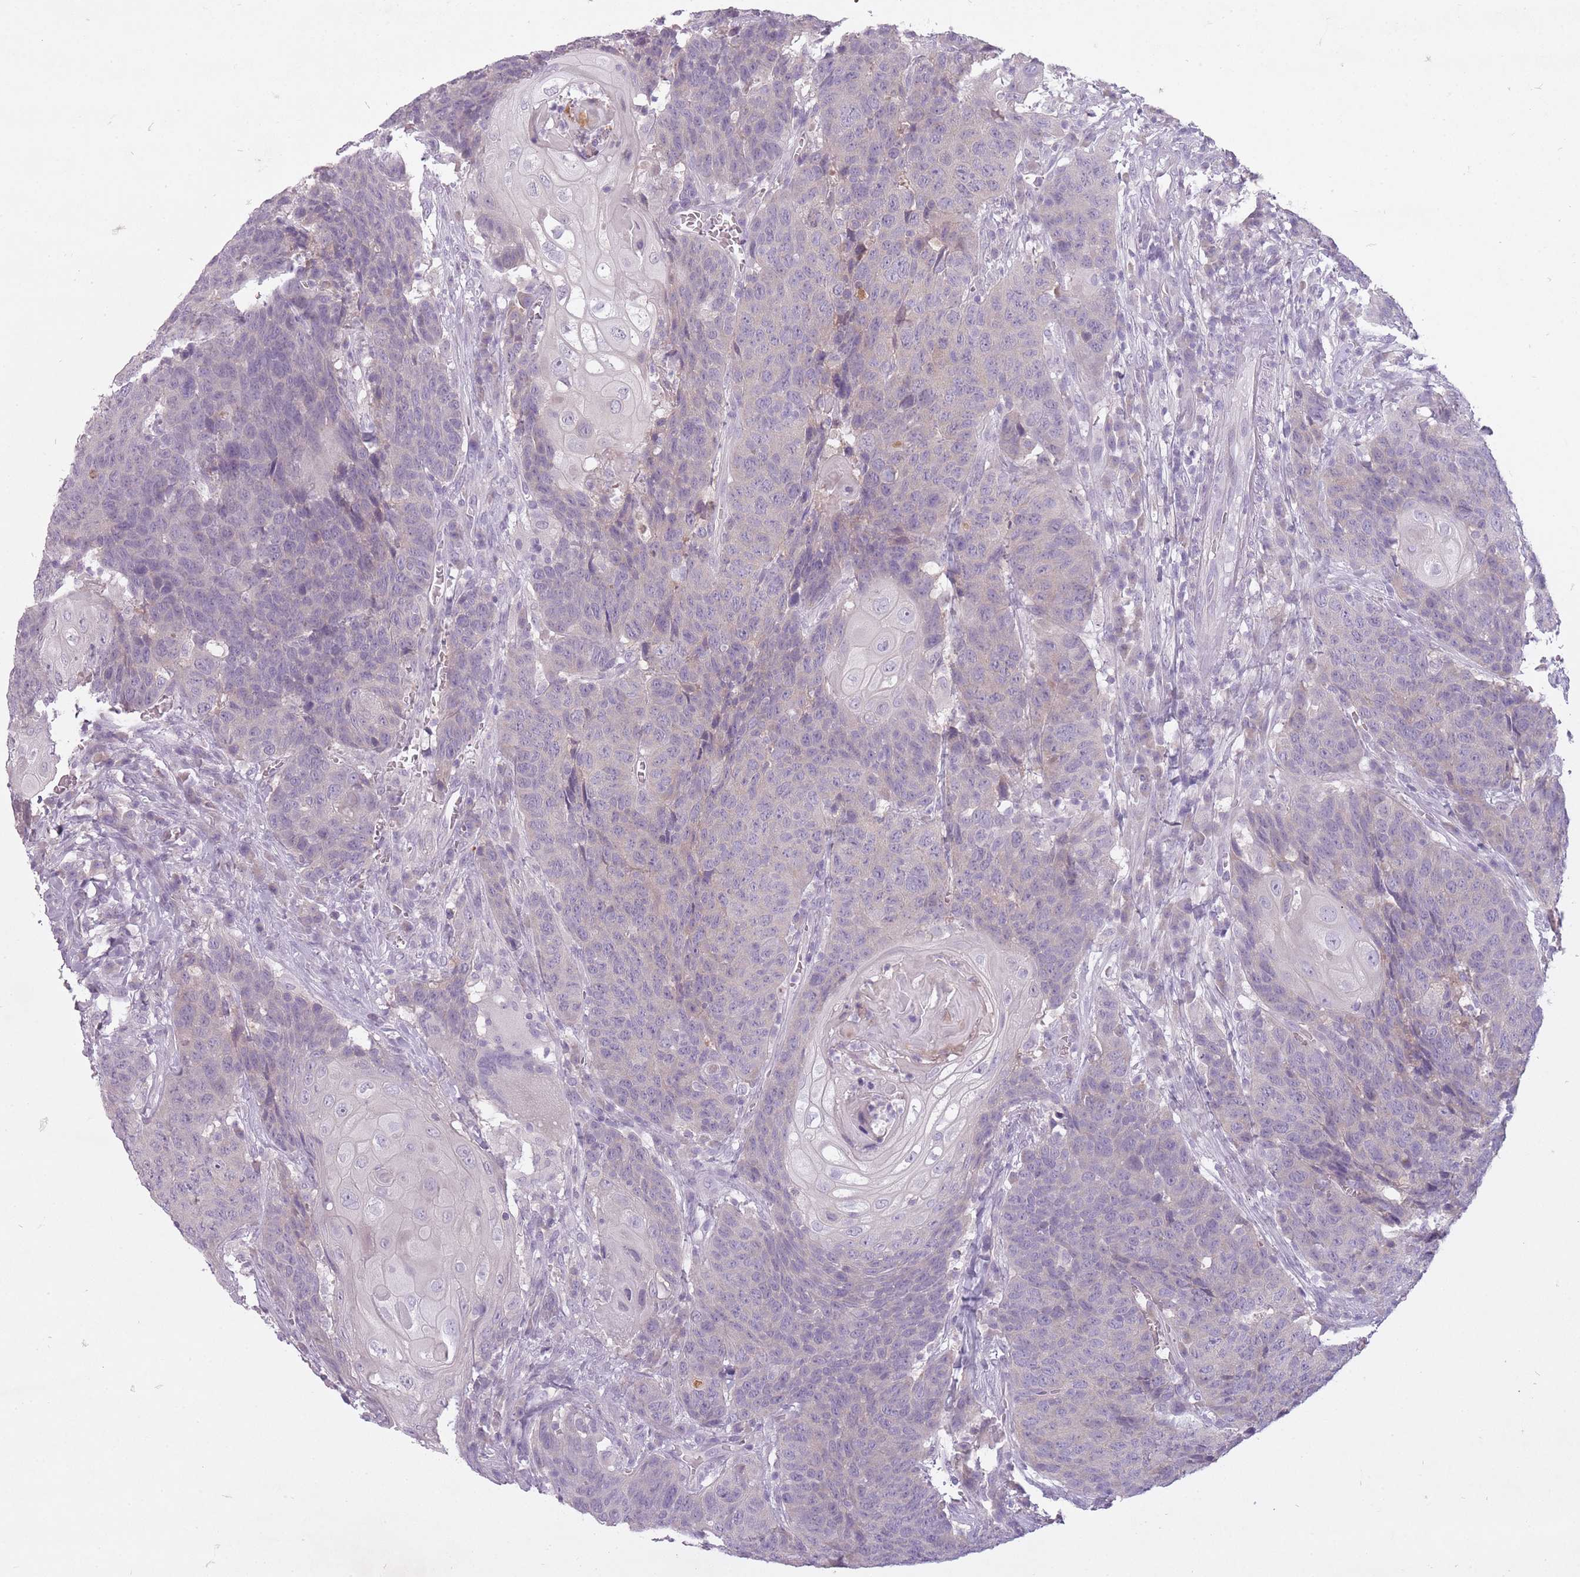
{"staining": {"intensity": "negative", "quantity": "none", "location": "none"}, "tissue": "head and neck cancer", "cell_type": "Tumor cells", "image_type": "cancer", "snomed": [{"axis": "morphology", "description": "Squamous cell carcinoma, NOS"}, {"axis": "topography", "description": "Head-Neck"}], "caption": "Immunohistochemical staining of squamous cell carcinoma (head and neck) exhibits no significant expression in tumor cells.", "gene": "FAM43B", "patient": {"sex": "male", "age": 66}}